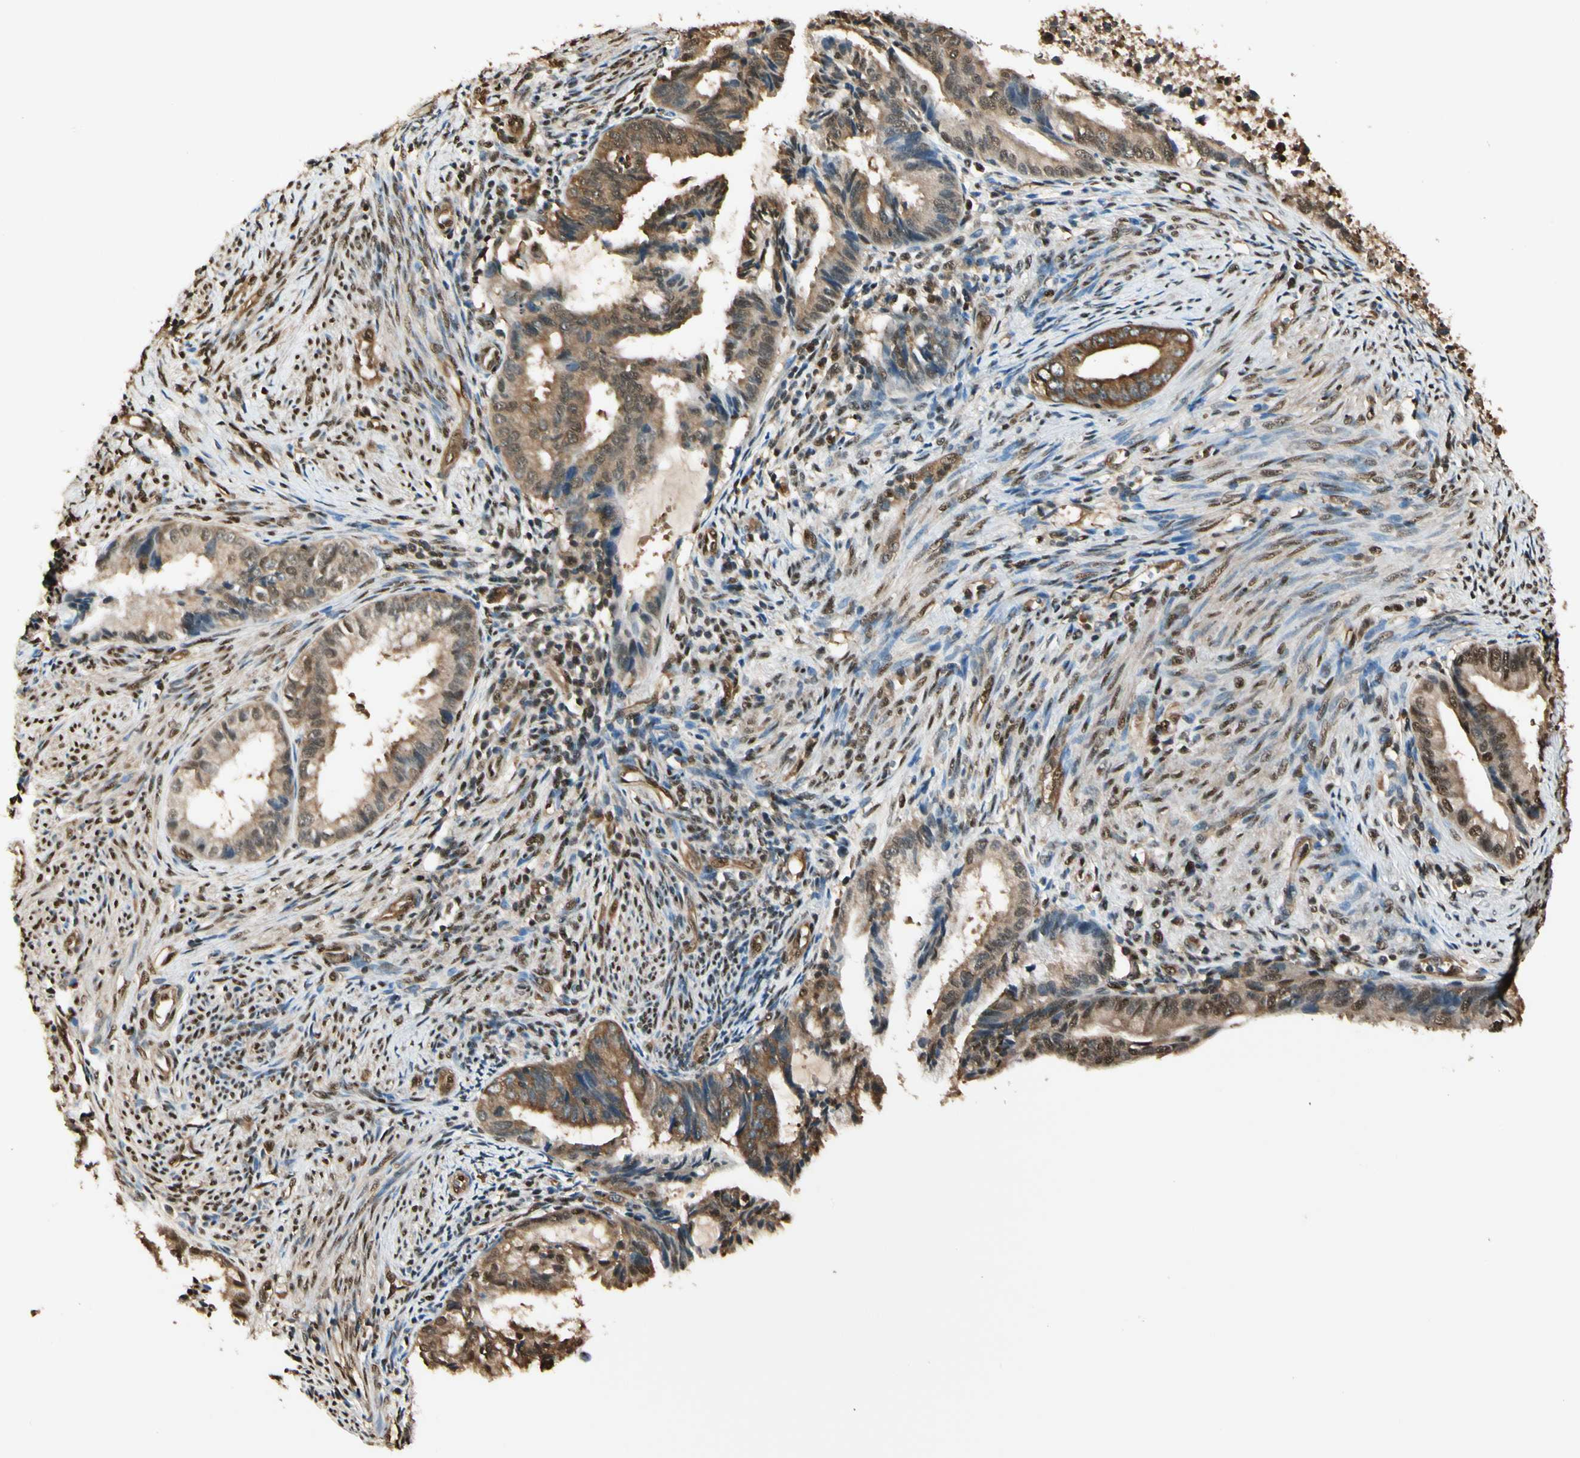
{"staining": {"intensity": "strong", "quantity": ">75%", "location": "cytoplasmic/membranous,nuclear"}, "tissue": "endometrial cancer", "cell_type": "Tumor cells", "image_type": "cancer", "snomed": [{"axis": "morphology", "description": "Adenocarcinoma, NOS"}, {"axis": "topography", "description": "Endometrium"}], "caption": "Brown immunohistochemical staining in human adenocarcinoma (endometrial) demonstrates strong cytoplasmic/membranous and nuclear staining in approximately >75% of tumor cells.", "gene": "PNCK", "patient": {"sex": "female", "age": 86}}